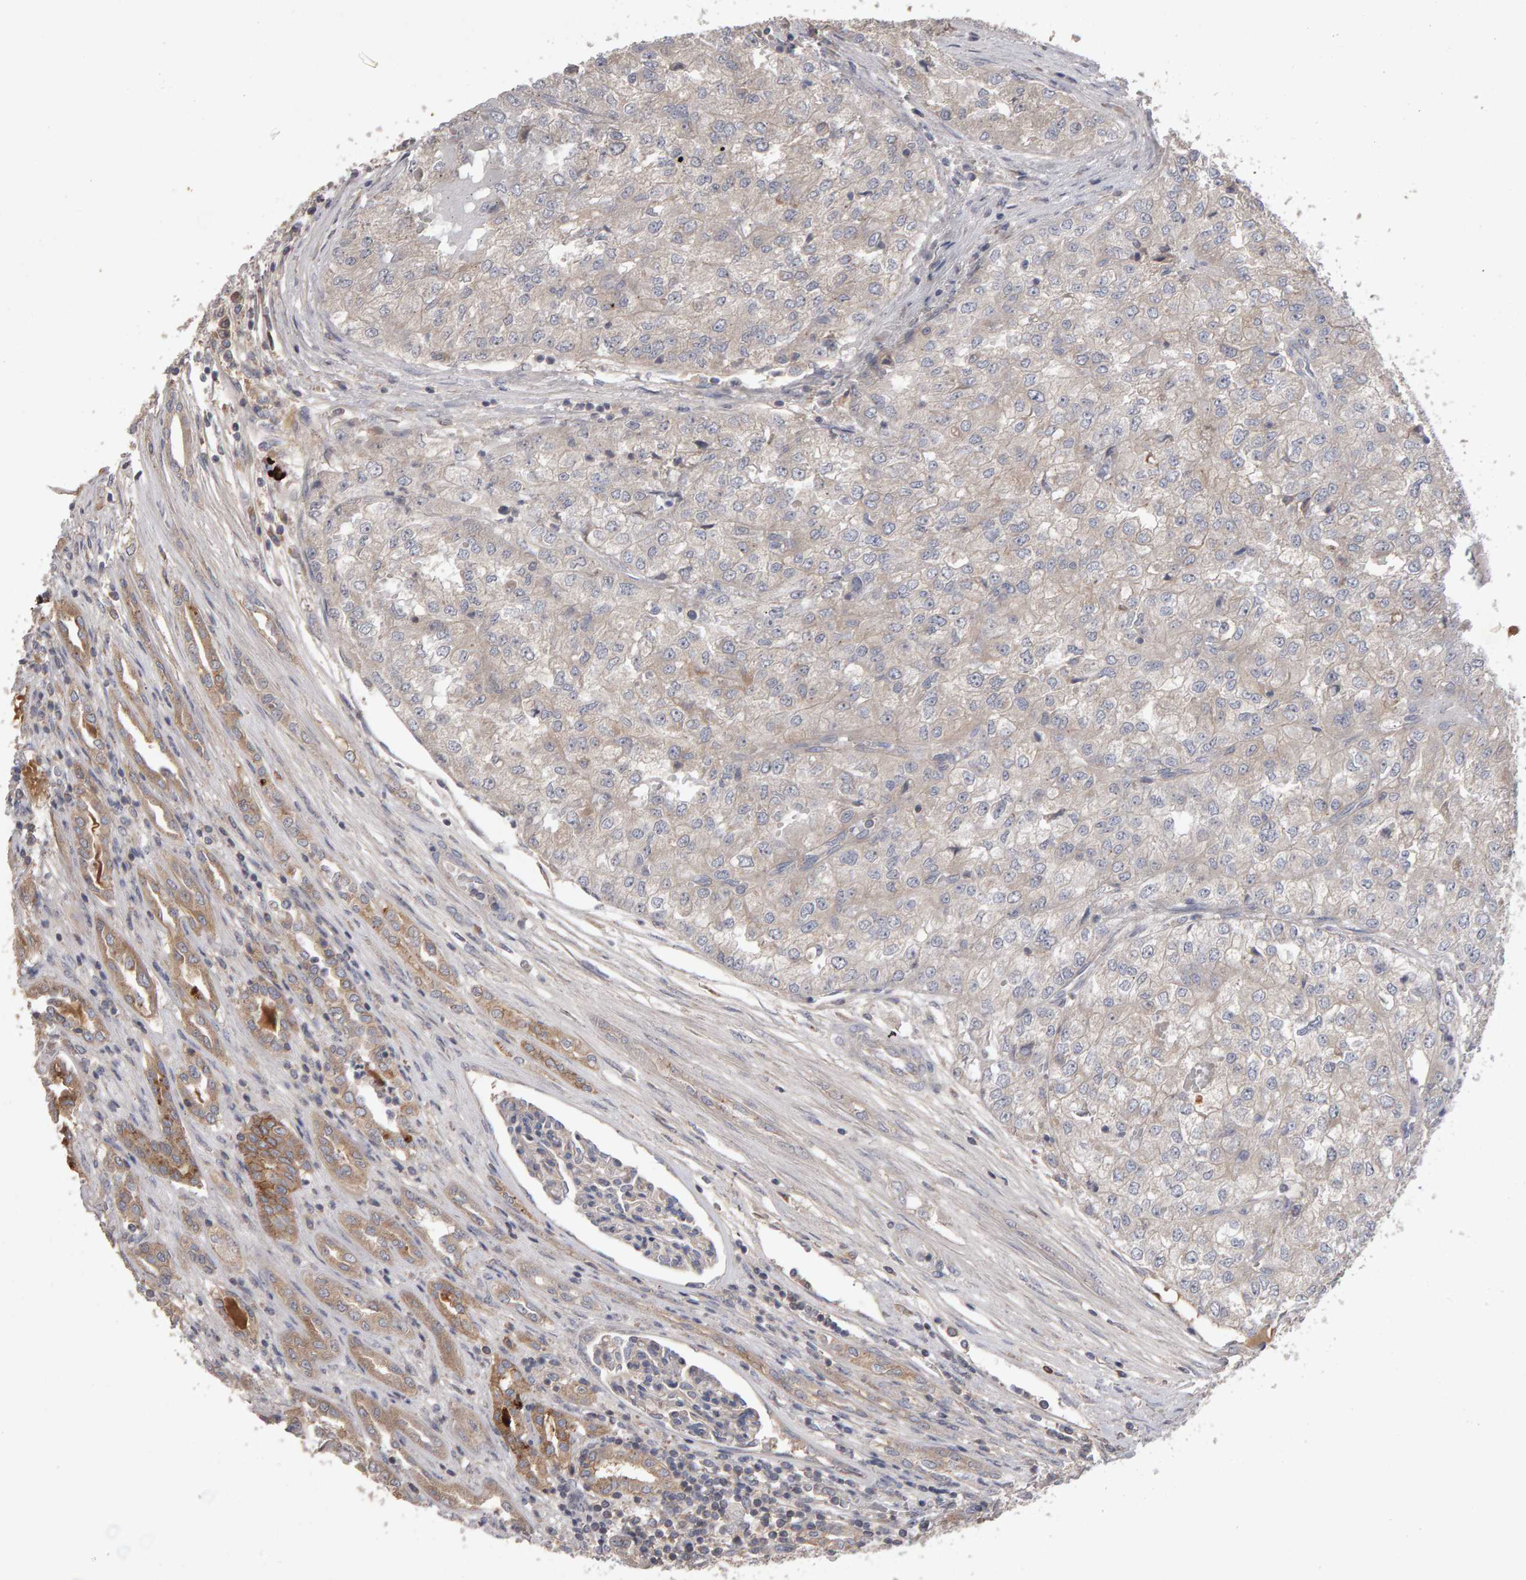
{"staining": {"intensity": "negative", "quantity": "none", "location": "none"}, "tissue": "renal cancer", "cell_type": "Tumor cells", "image_type": "cancer", "snomed": [{"axis": "morphology", "description": "Adenocarcinoma, NOS"}, {"axis": "topography", "description": "Kidney"}], "caption": "Micrograph shows no protein staining in tumor cells of adenocarcinoma (renal) tissue.", "gene": "PGS1", "patient": {"sex": "female", "age": 54}}